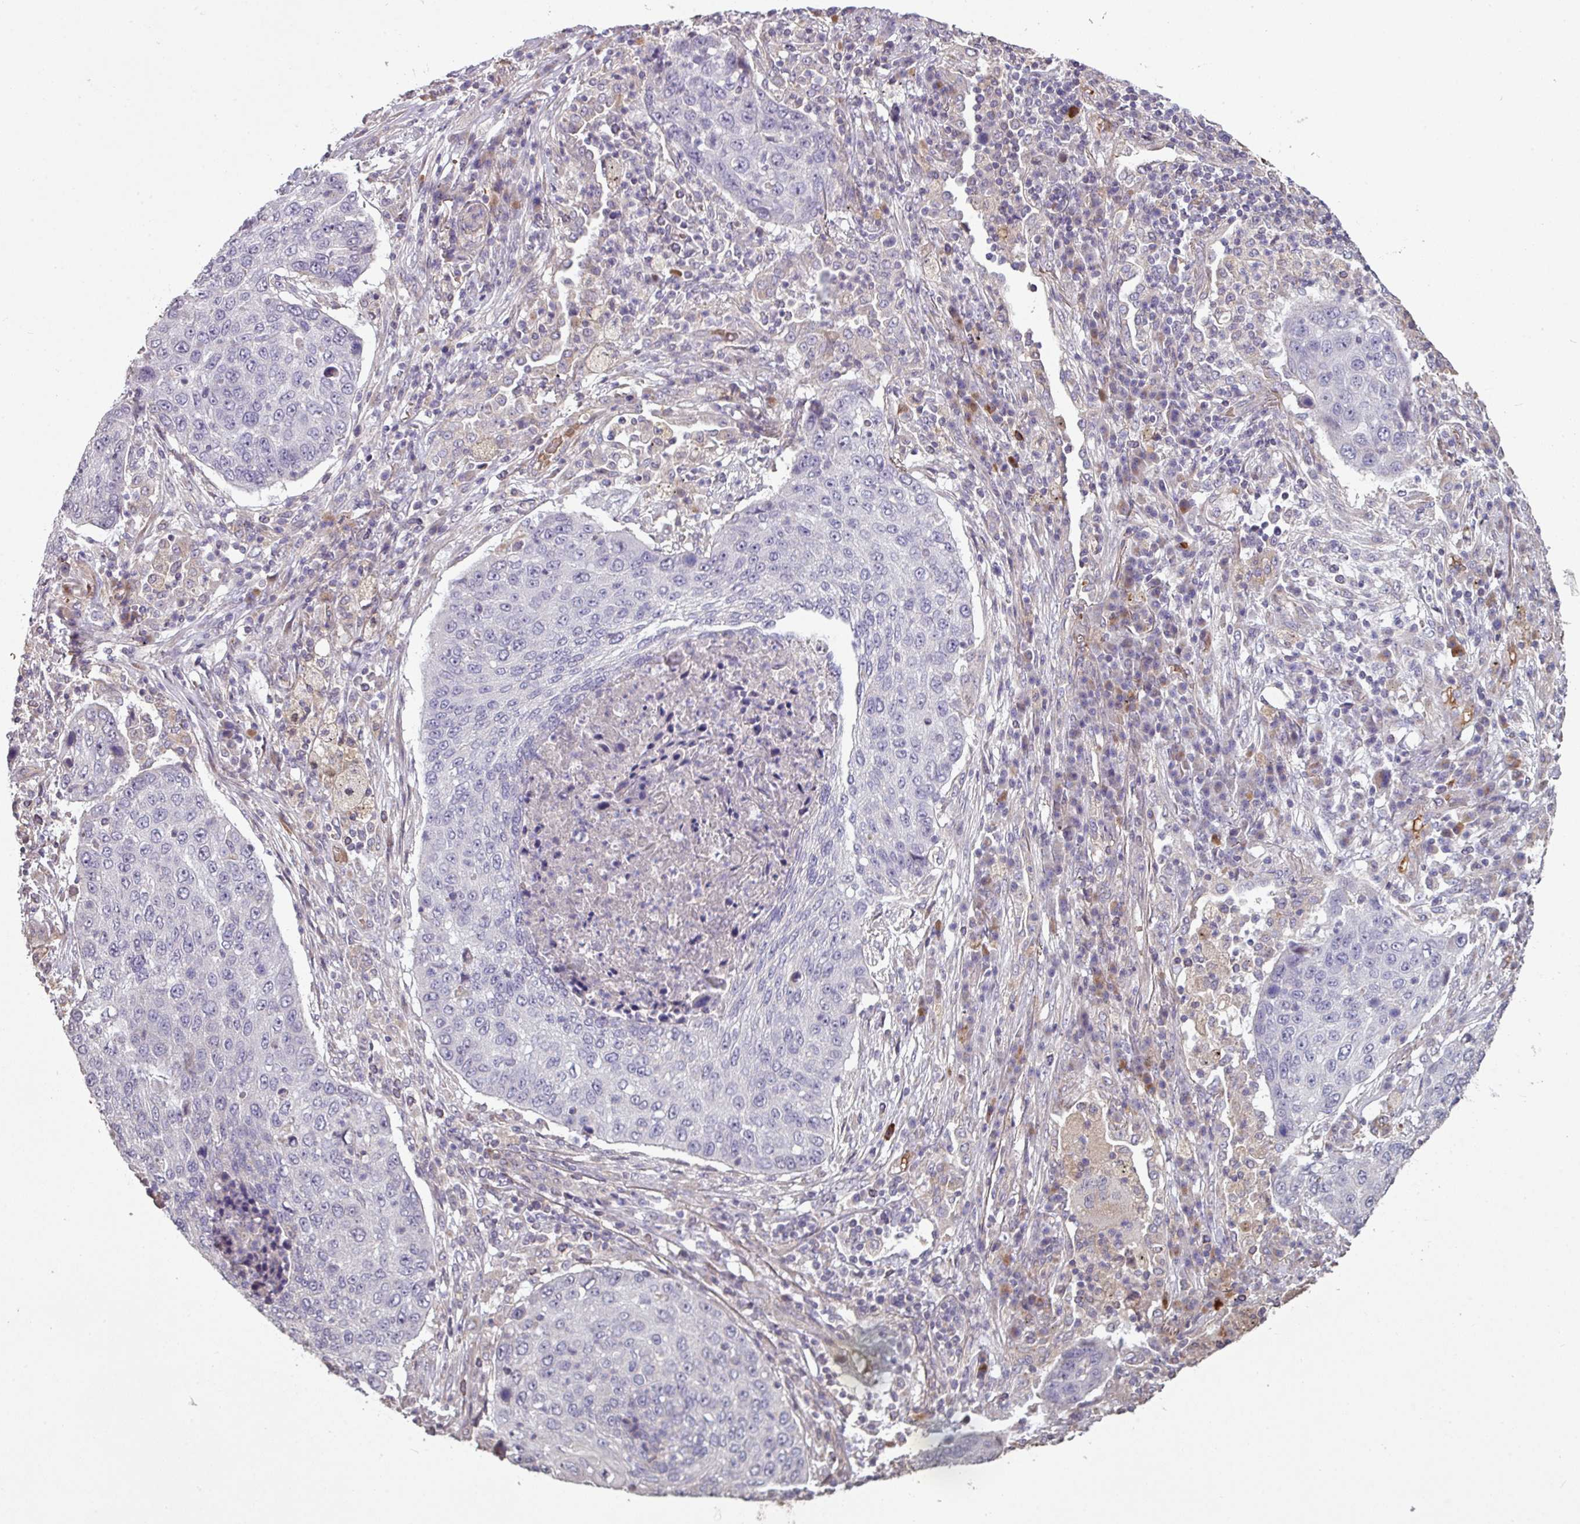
{"staining": {"intensity": "negative", "quantity": "none", "location": "none"}, "tissue": "lung cancer", "cell_type": "Tumor cells", "image_type": "cancer", "snomed": [{"axis": "morphology", "description": "Squamous cell carcinoma, NOS"}, {"axis": "topography", "description": "Lung"}], "caption": "Protein analysis of lung cancer (squamous cell carcinoma) shows no significant expression in tumor cells.", "gene": "NHSL2", "patient": {"sex": "female", "age": 63}}